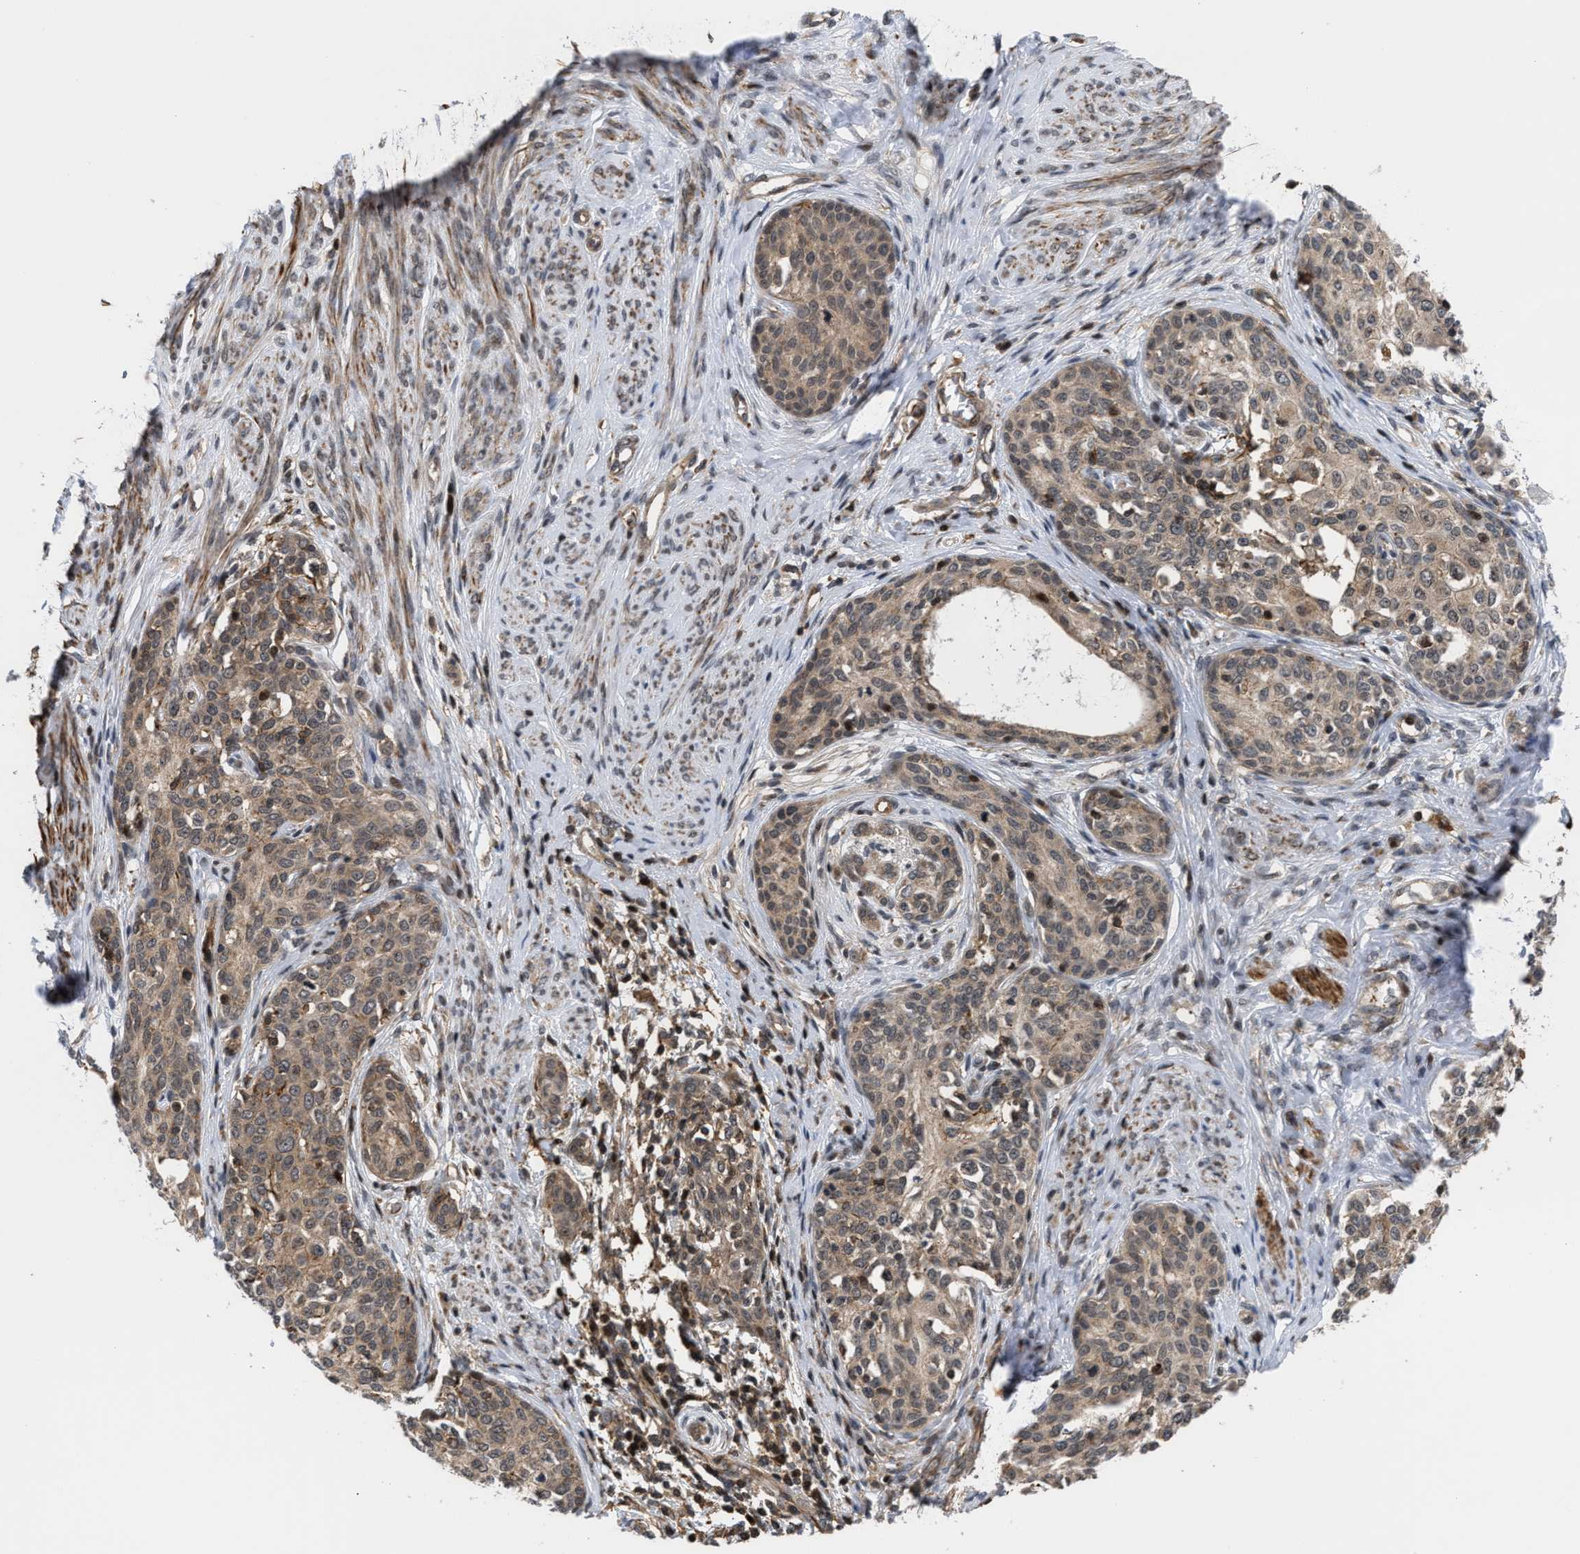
{"staining": {"intensity": "weak", "quantity": ">75%", "location": "cytoplasmic/membranous"}, "tissue": "cervical cancer", "cell_type": "Tumor cells", "image_type": "cancer", "snomed": [{"axis": "morphology", "description": "Squamous cell carcinoma, NOS"}, {"axis": "morphology", "description": "Adenocarcinoma, NOS"}, {"axis": "topography", "description": "Cervix"}], "caption": "Human adenocarcinoma (cervical) stained with a brown dye reveals weak cytoplasmic/membranous positive expression in about >75% of tumor cells.", "gene": "STAU2", "patient": {"sex": "female", "age": 52}}